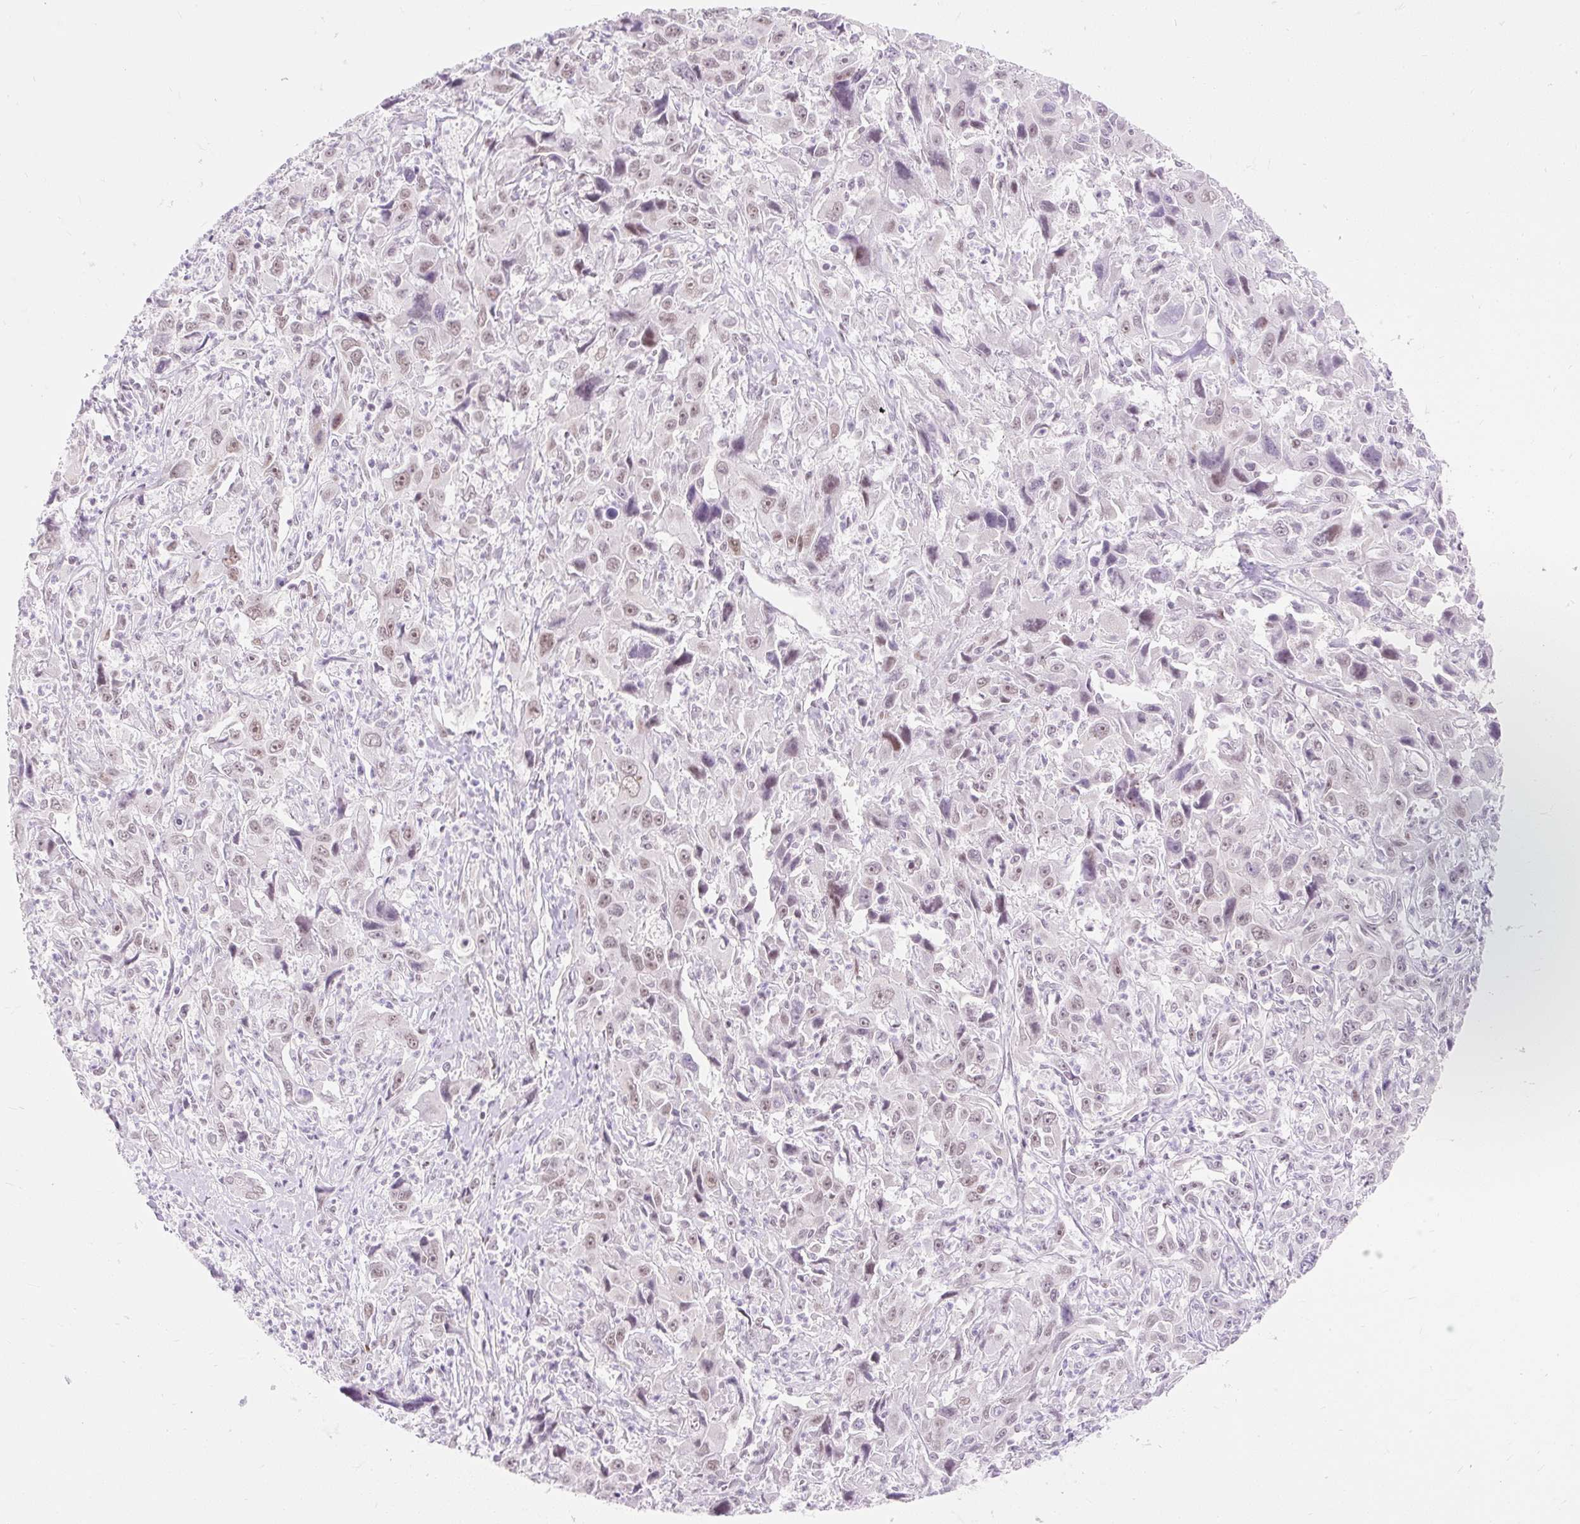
{"staining": {"intensity": "negative", "quantity": "none", "location": "none"}, "tissue": "liver cancer", "cell_type": "Tumor cells", "image_type": "cancer", "snomed": [{"axis": "morphology", "description": "Carcinoma, Hepatocellular, NOS"}, {"axis": "topography", "description": "Liver"}], "caption": "There is no significant expression in tumor cells of liver cancer (hepatocellular carcinoma). (DAB immunohistochemistry, high magnification).", "gene": "H2BW1", "patient": {"sex": "male", "age": 63}}